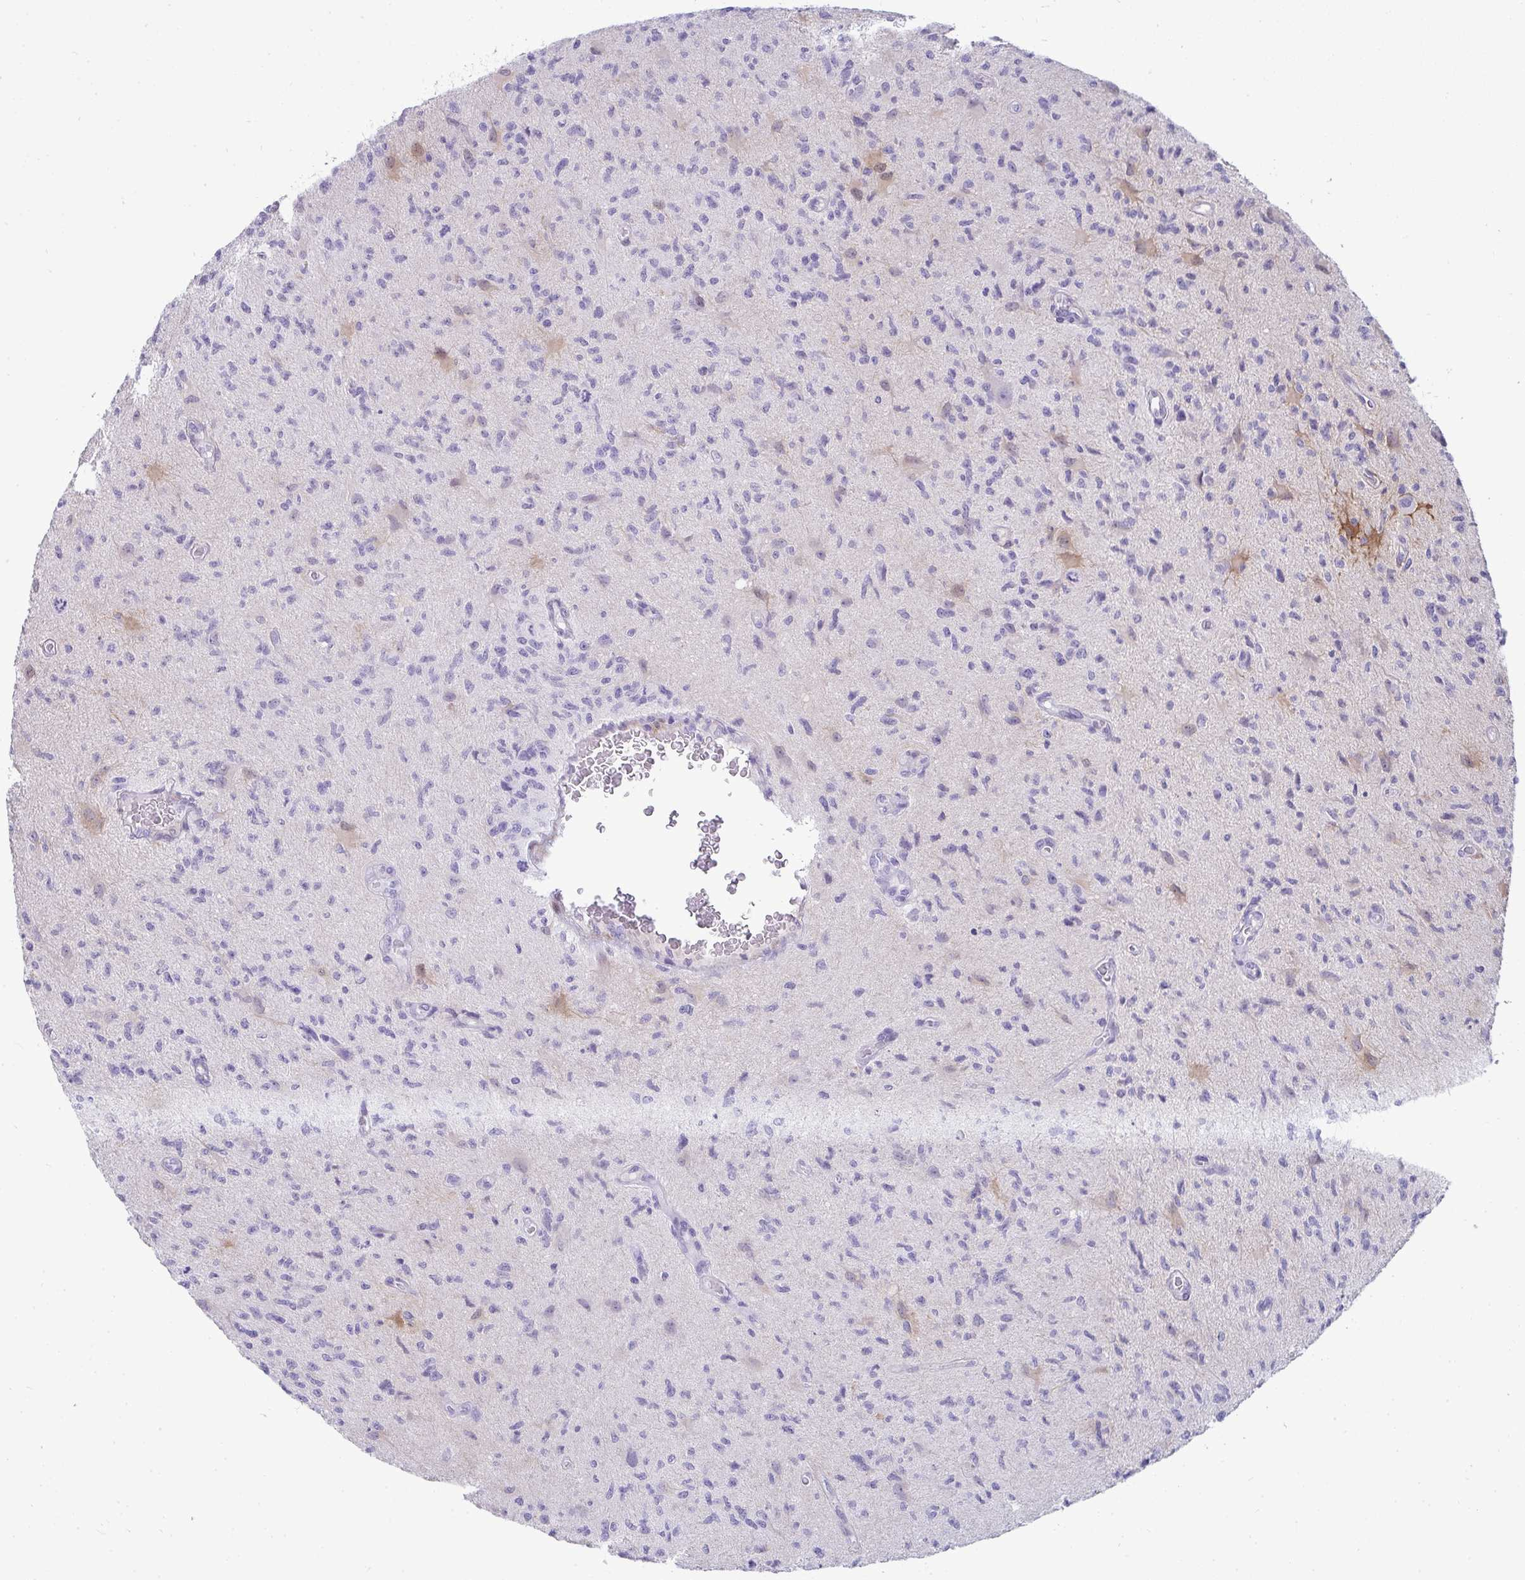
{"staining": {"intensity": "negative", "quantity": "none", "location": "none"}, "tissue": "glioma", "cell_type": "Tumor cells", "image_type": "cancer", "snomed": [{"axis": "morphology", "description": "Glioma, malignant, High grade"}, {"axis": "topography", "description": "Brain"}], "caption": "Glioma stained for a protein using immunohistochemistry displays no positivity tumor cells.", "gene": "HSPB6", "patient": {"sex": "male", "age": 67}}